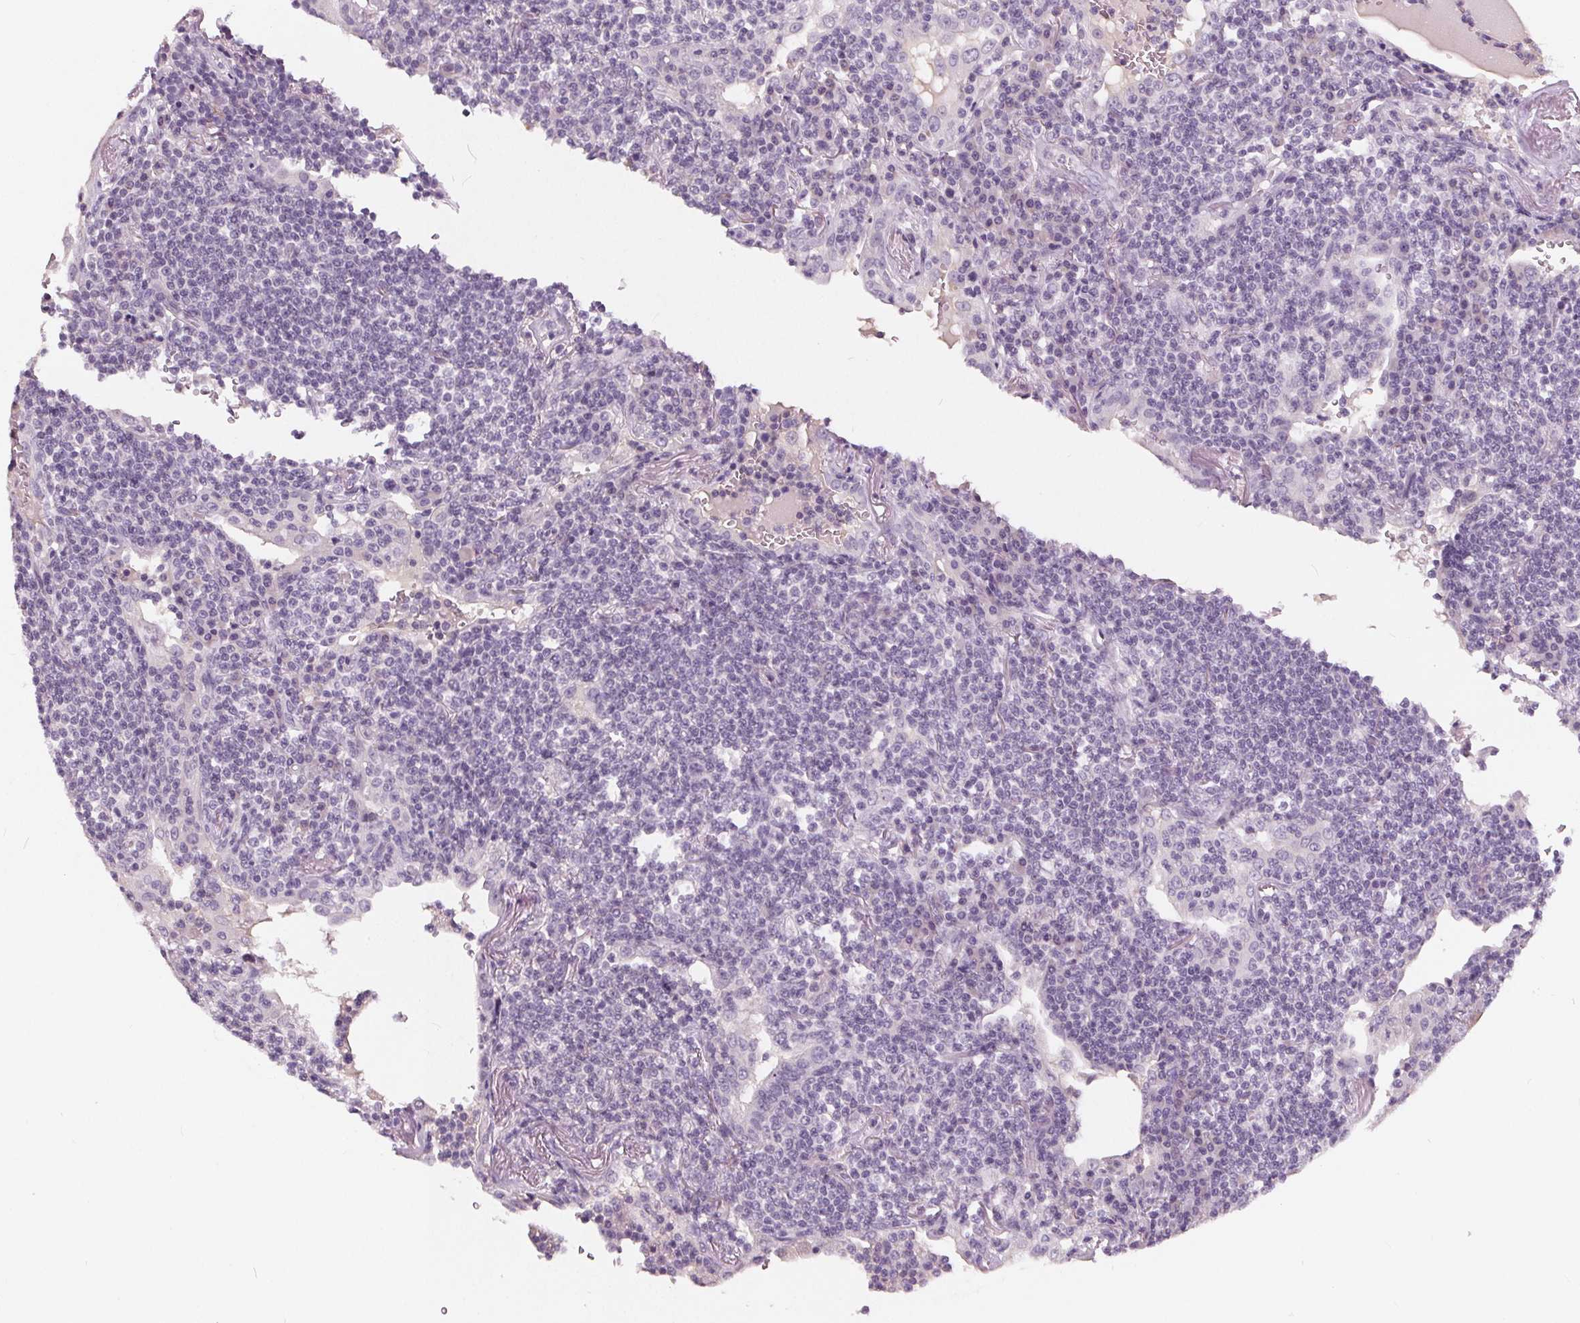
{"staining": {"intensity": "negative", "quantity": "none", "location": "none"}, "tissue": "lymphoma", "cell_type": "Tumor cells", "image_type": "cancer", "snomed": [{"axis": "morphology", "description": "Malignant lymphoma, non-Hodgkin's type, Low grade"}, {"axis": "topography", "description": "Lung"}], "caption": "Image shows no protein staining in tumor cells of malignant lymphoma, non-Hodgkin's type (low-grade) tissue.", "gene": "PLA2G2E", "patient": {"sex": "female", "age": 71}}